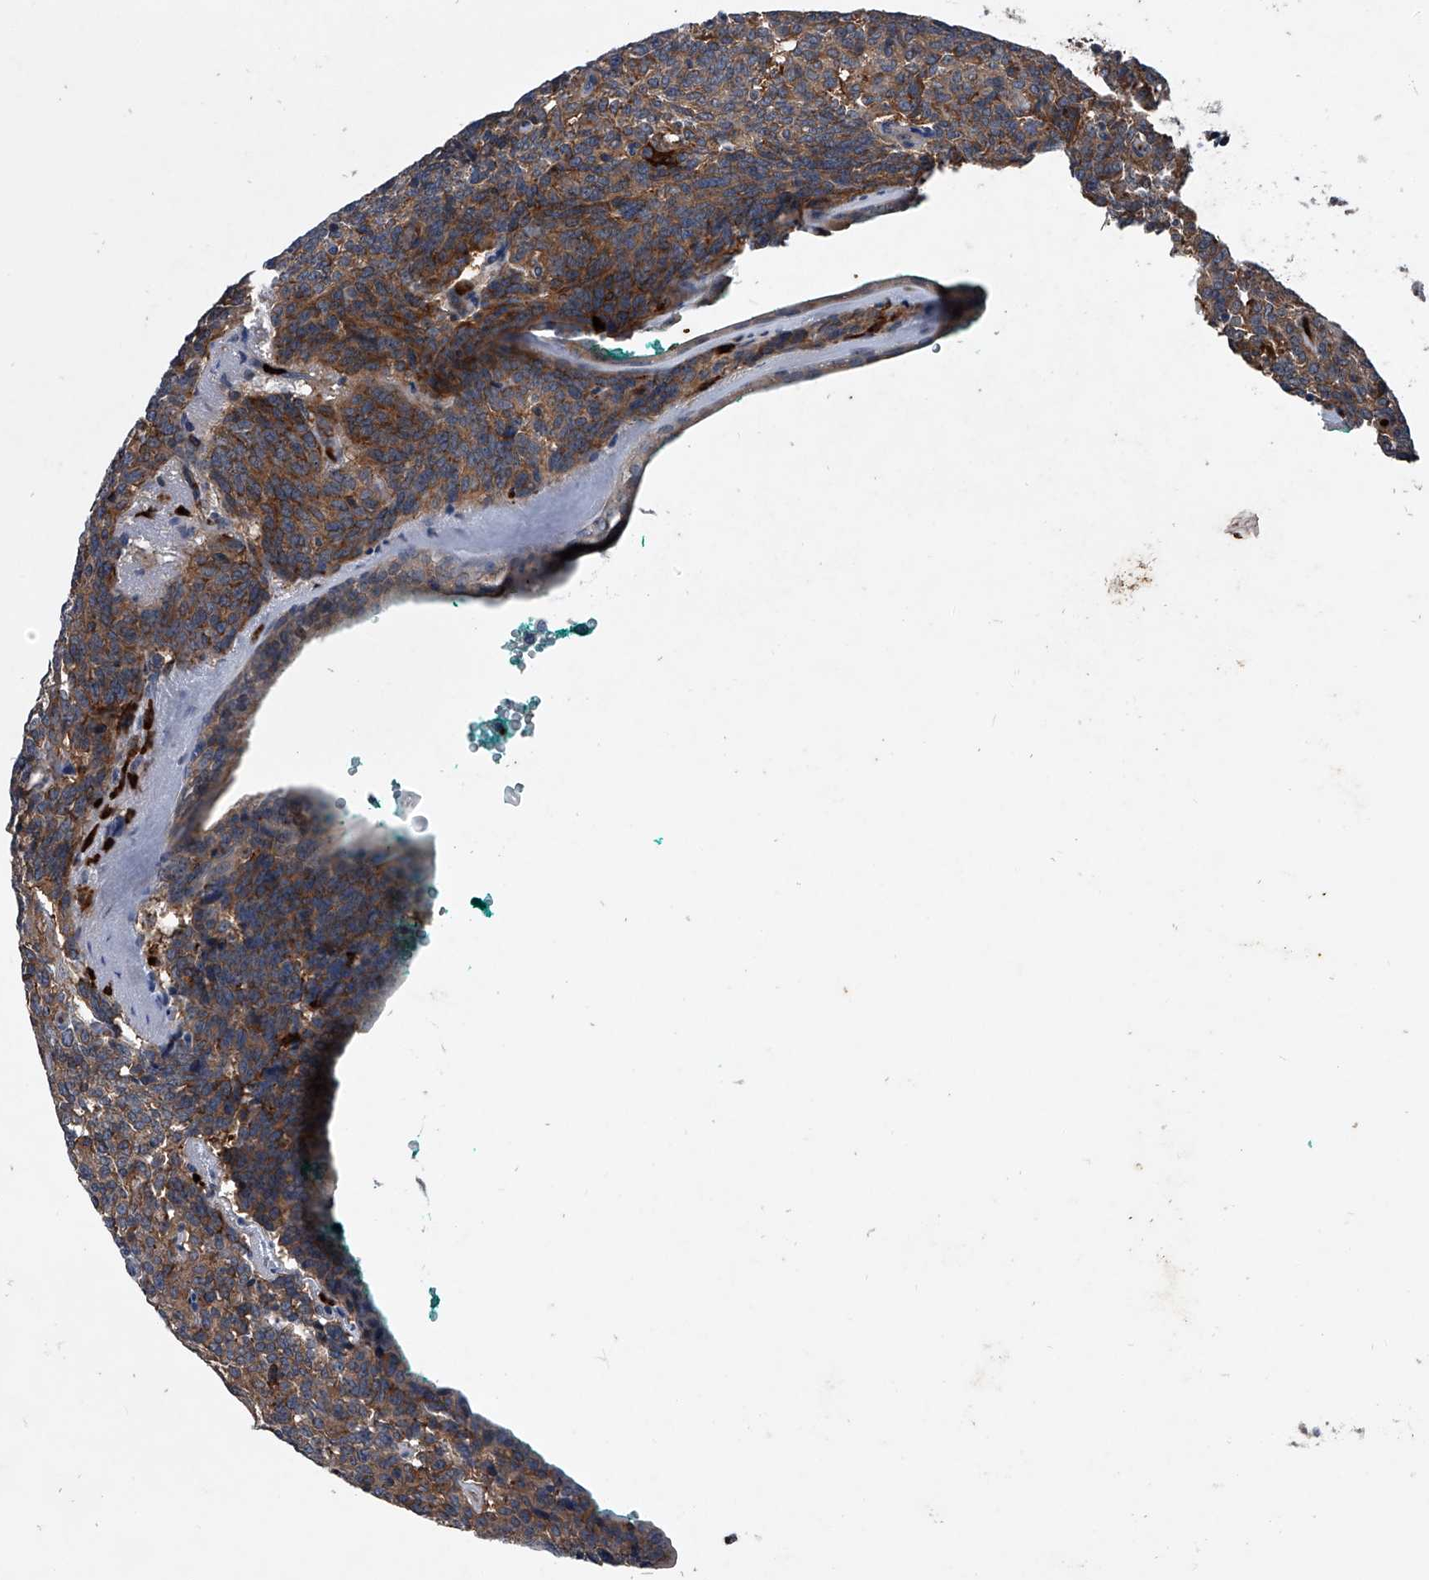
{"staining": {"intensity": "moderate", "quantity": ">75%", "location": "cytoplasmic/membranous"}, "tissue": "carcinoid", "cell_type": "Tumor cells", "image_type": "cancer", "snomed": [{"axis": "morphology", "description": "Carcinoid, malignant, NOS"}, {"axis": "topography", "description": "Lung"}], "caption": "Brown immunohistochemical staining in human malignant carcinoid reveals moderate cytoplasmic/membranous positivity in about >75% of tumor cells. (DAB IHC, brown staining for protein, blue staining for nuclei).", "gene": "MAPKAP1", "patient": {"sex": "female", "age": 46}}